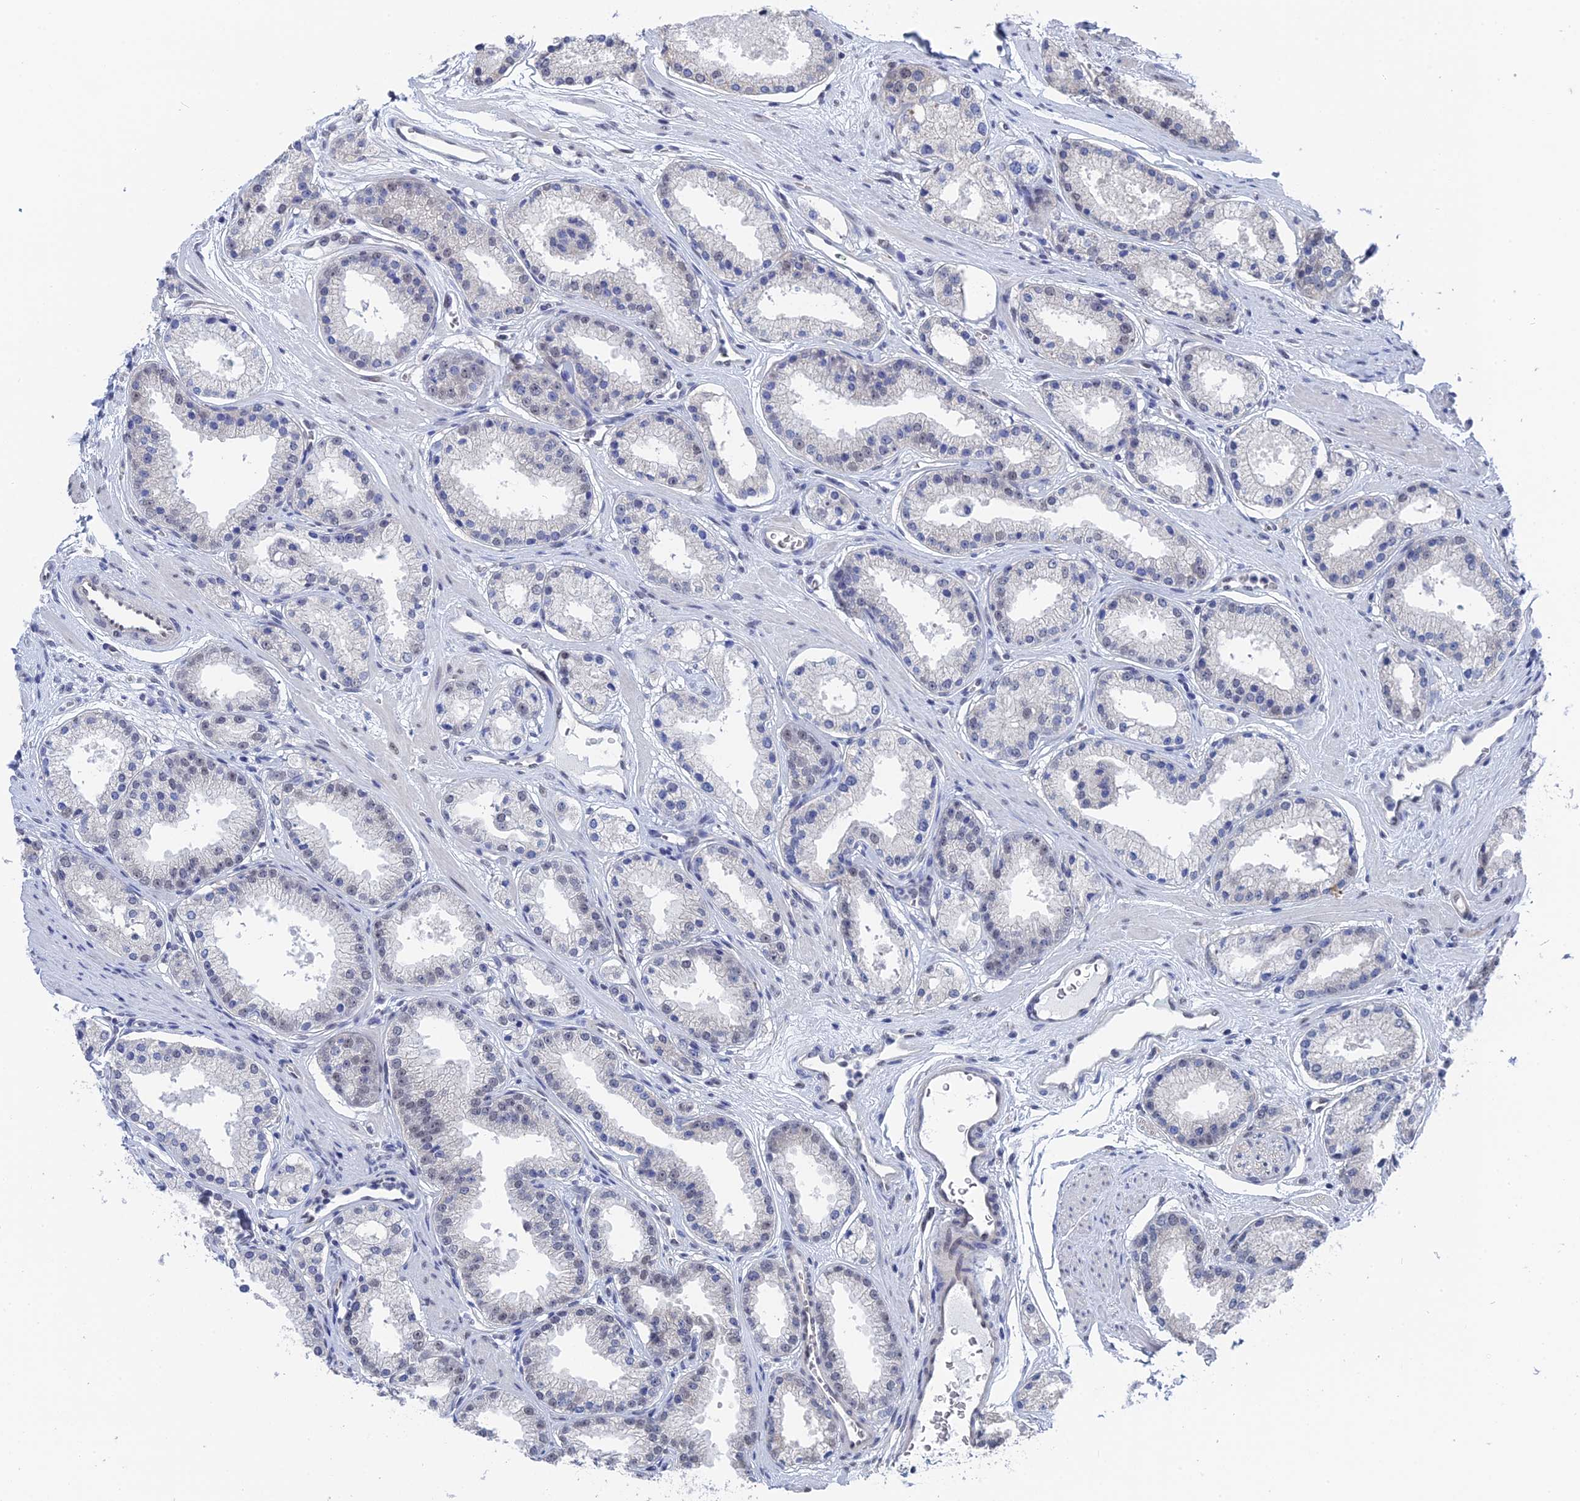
{"staining": {"intensity": "negative", "quantity": "none", "location": "none"}, "tissue": "prostate cancer", "cell_type": "Tumor cells", "image_type": "cancer", "snomed": [{"axis": "morphology", "description": "Adenocarcinoma, Low grade"}, {"axis": "topography", "description": "Prostate"}], "caption": "Histopathology image shows no protein expression in tumor cells of prostate cancer tissue.", "gene": "TSSC4", "patient": {"sex": "male", "age": 59}}